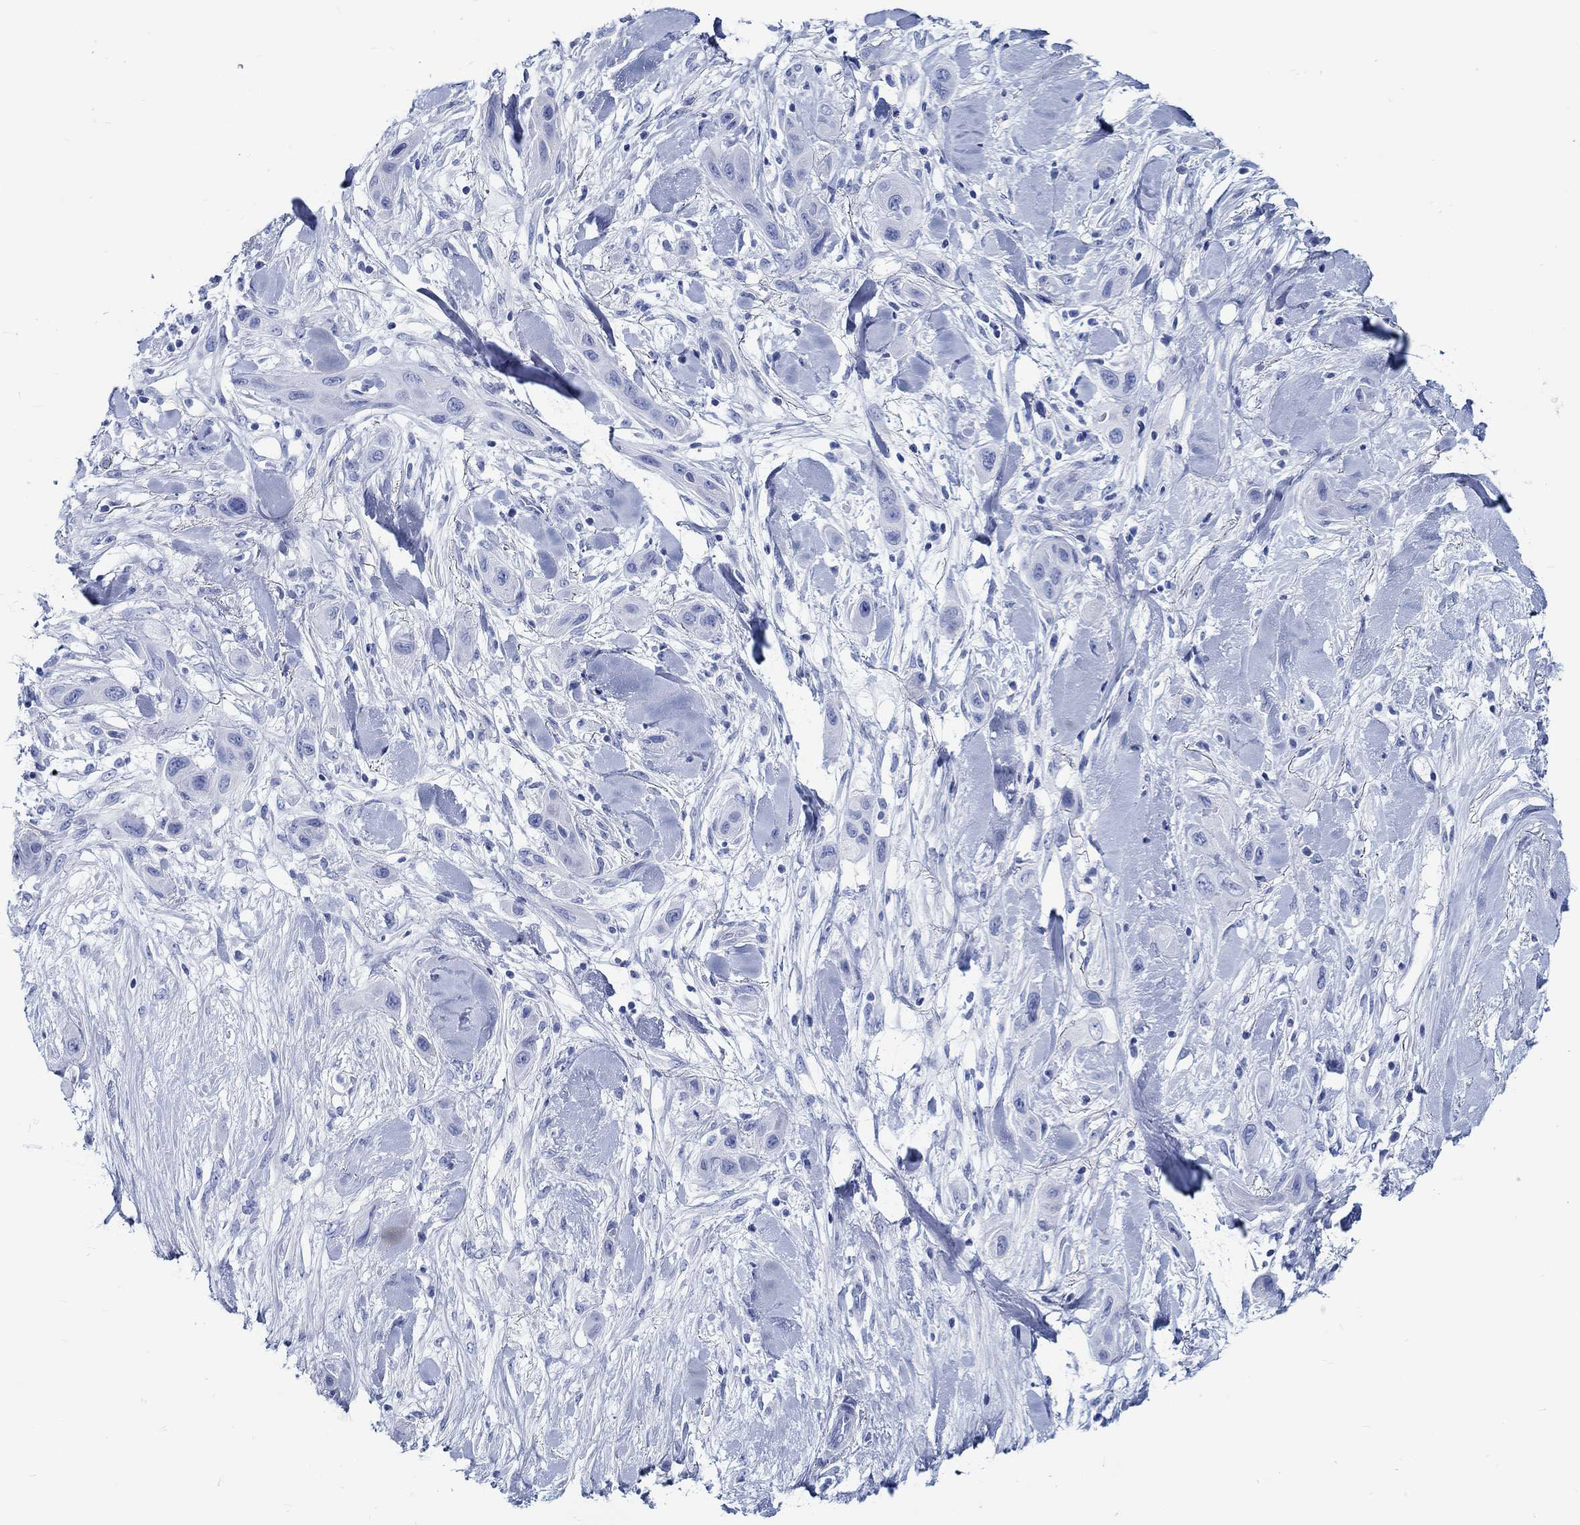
{"staining": {"intensity": "negative", "quantity": "none", "location": "none"}, "tissue": "skin cancer", "cell_type": "Tumor cells", "image_type": "cancer", "snomed": [{"axis": "morphology", "description": "Squamous cell carcinoma, NOS"}, {"axis": "topography", "description": "Skin"}], "caption": "Photomicrograph shows no protein expression in tumor cells of squamous cell carcinoma (skin) tissue. The staining was performed using DAB (3,3'-diaminobenzidine) to visualize the protein expression in brown, while the nuclei were stained in blue with hematoxylin (Magnification: 20x).", "gene": "RD3L", "patient": {"sex": "male", "age": 79}}